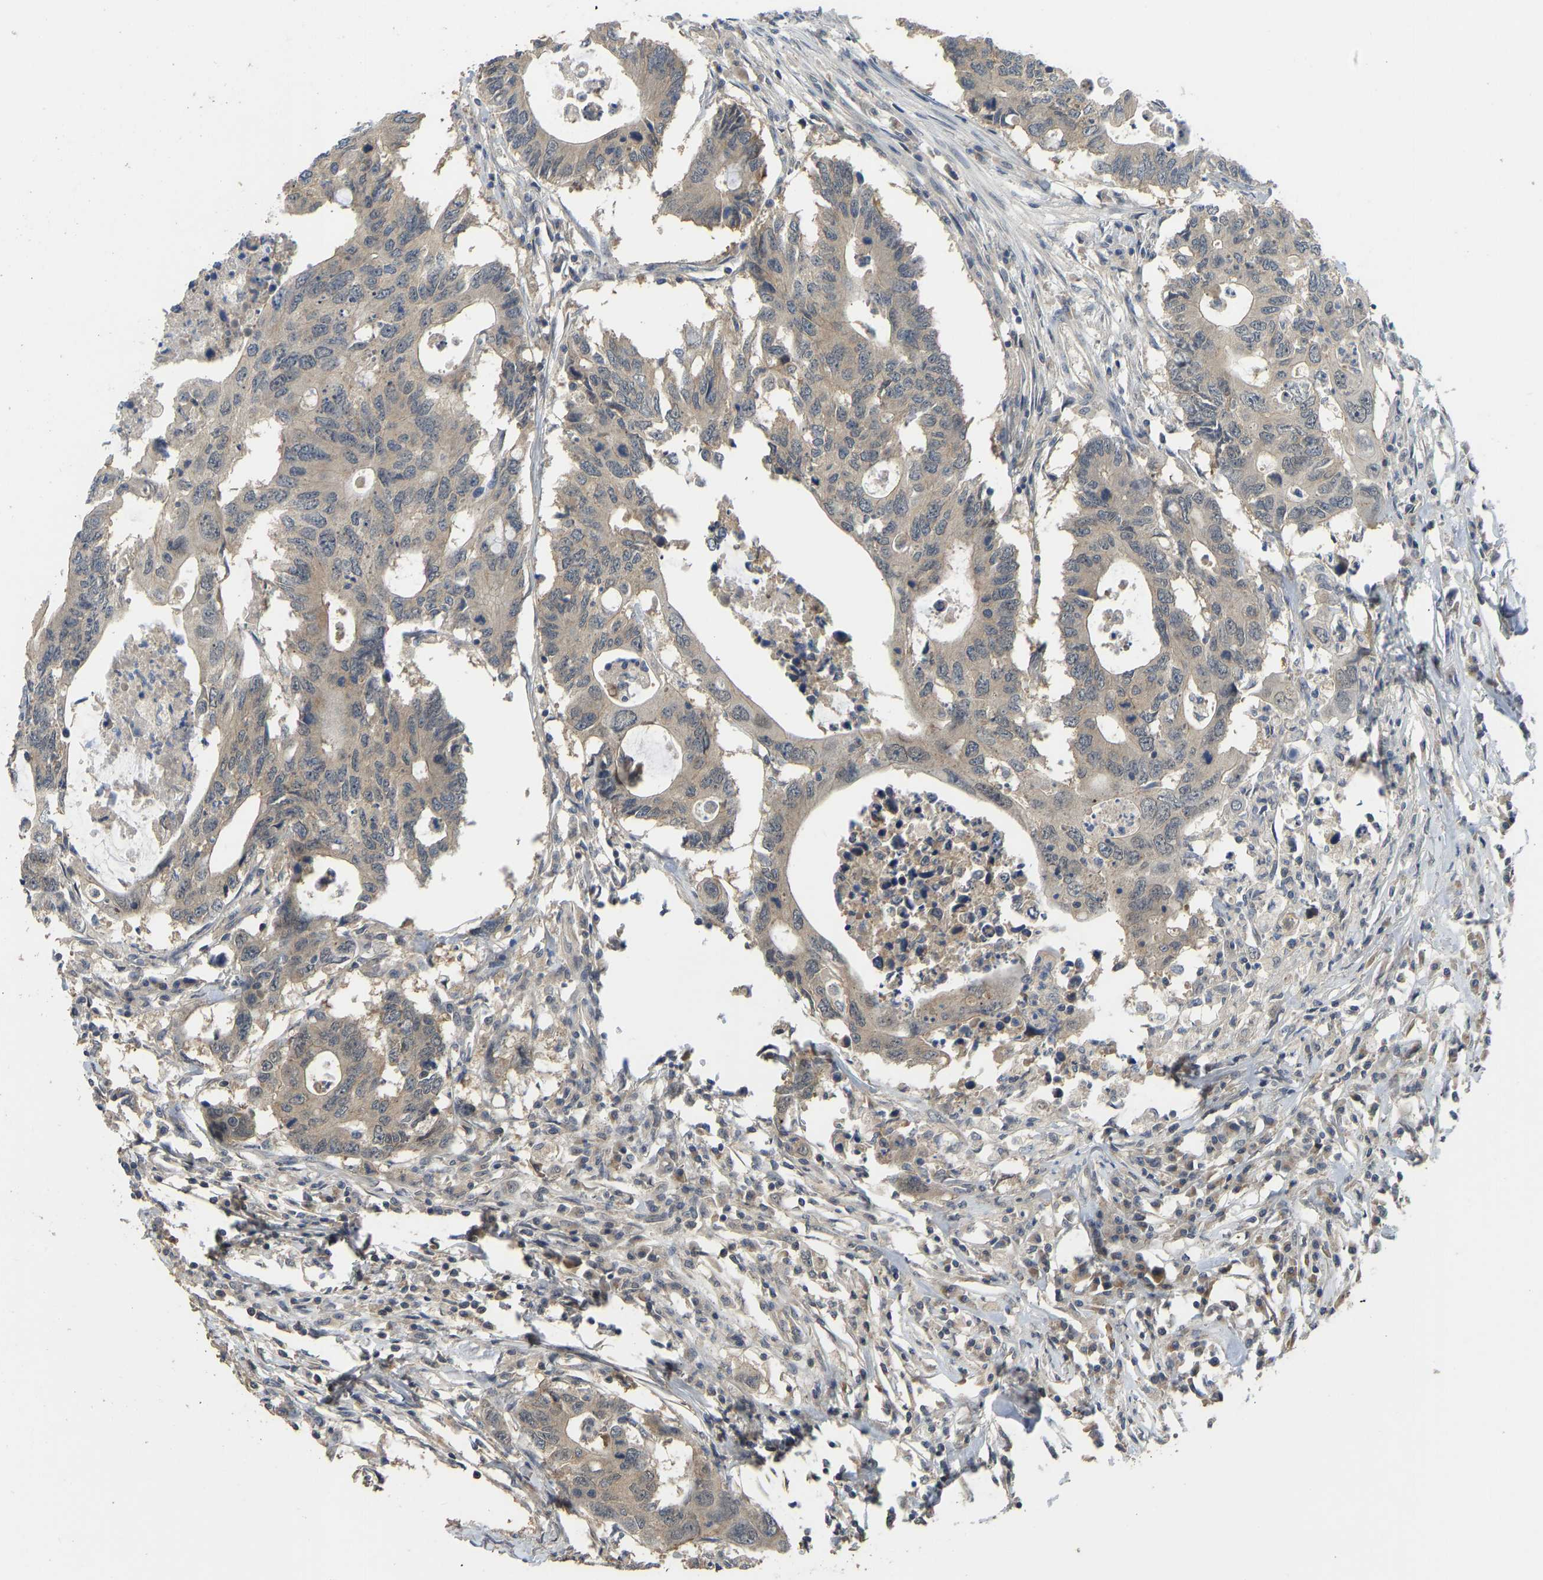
{"staining": {"intensity": "weak", "quantity": ">75%", "location": "cytoplasmic/membranous"}, "tissue": "colorectal cancer", "cell_type": "Tumor cells", "image_type": "cancer", "snomed": [{"axis": "morphology", "description": "Adenocarcinoma, NOS"}, {"axis": "topography", "description": "Colon"}], "caption": "Colorectal adenocarcinoma stained with a brown dye displays weak cytoplasmic/membranous positive positivity in approximately >75% of tumor cells.", "gene": "NDRG3", "patient": {"sex": "male", "age": 71}}